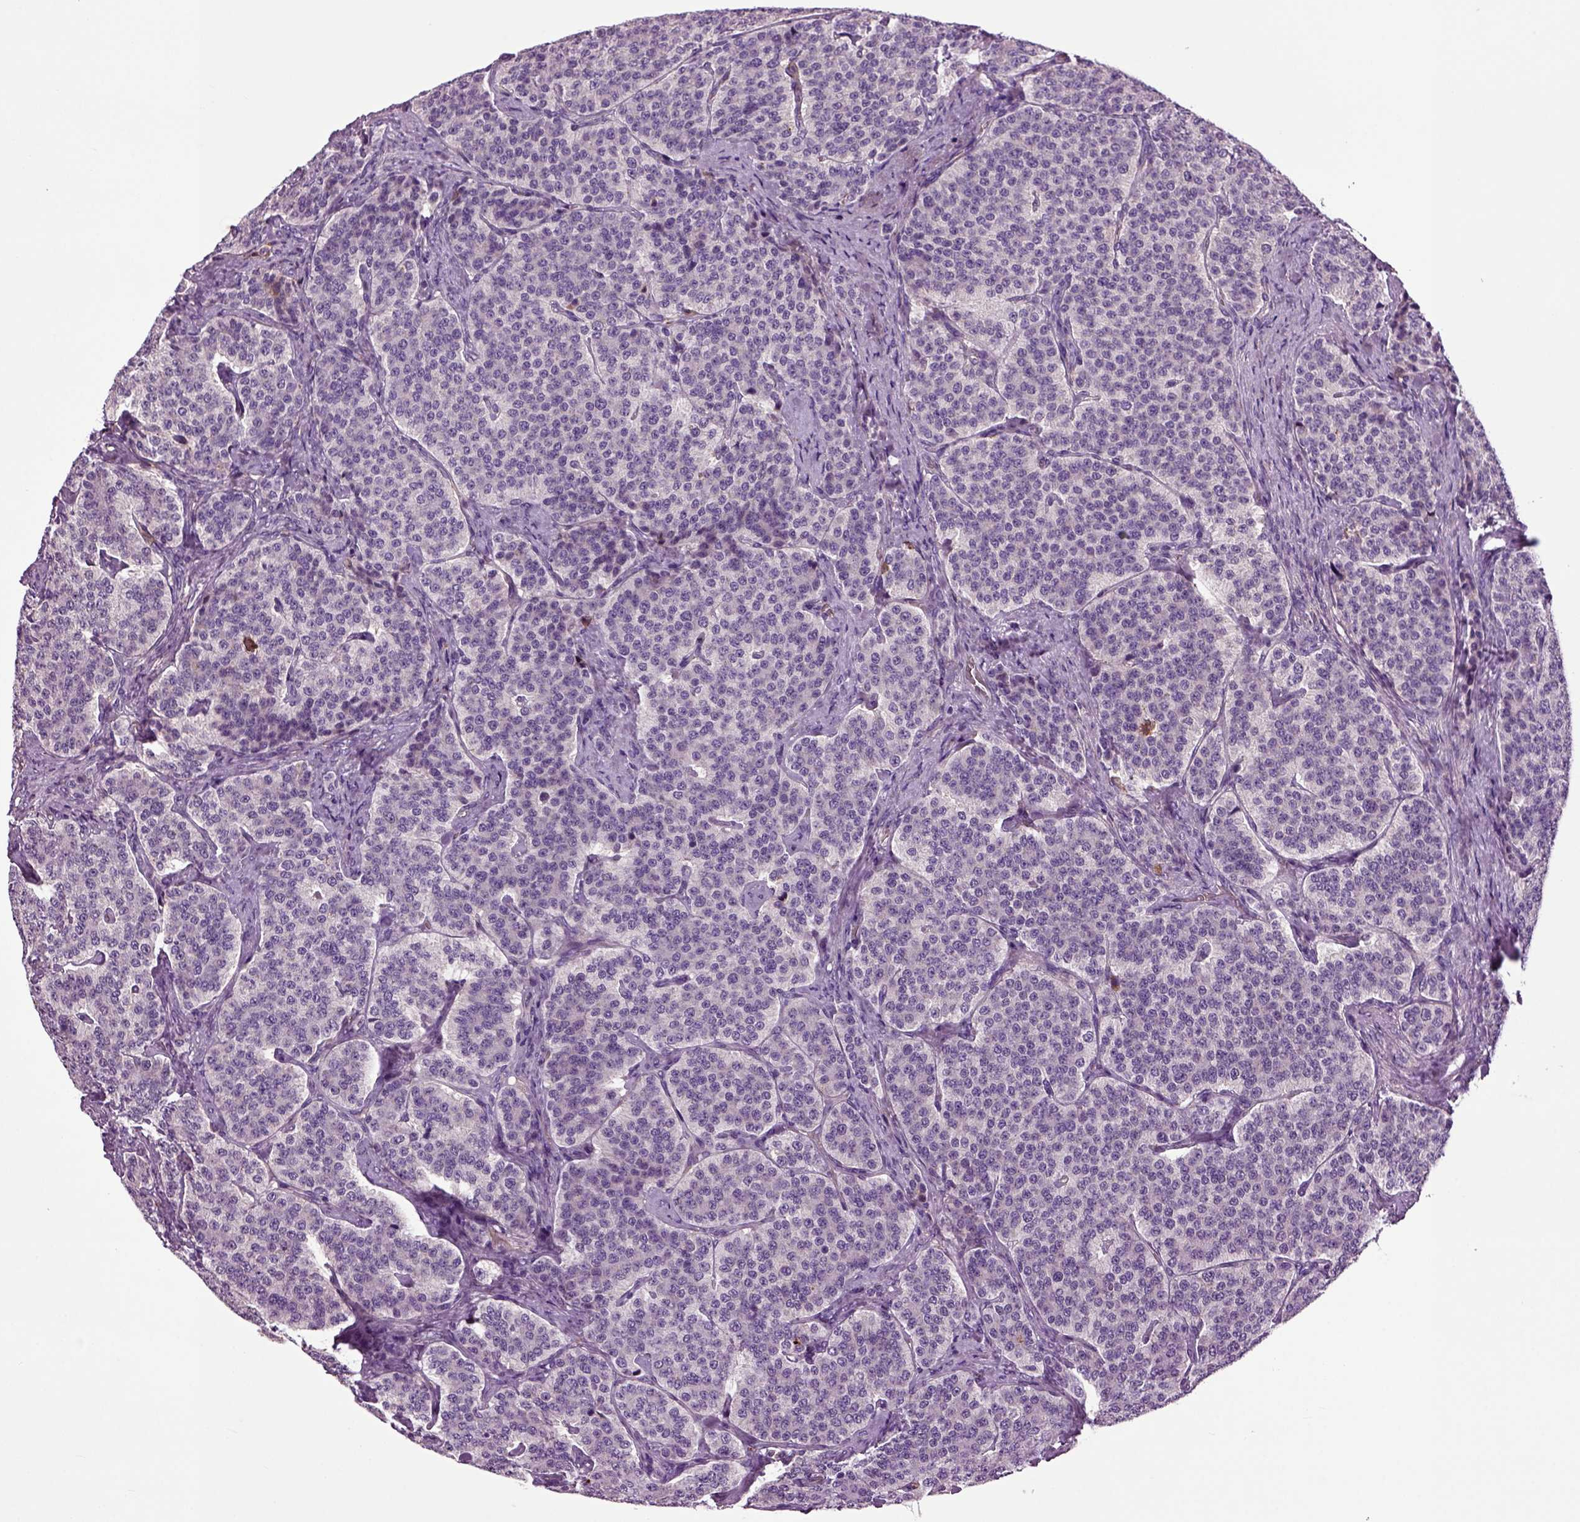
{"staining": {"intensity": "negative", "quantity": "none", "location": "none"}, "tissue": "carcinoid", "cell_type": "Tumor cells", "image_type": "cancer", "snomed": [{"axis": "morphology", "description": "Carcinoid, malignant, NOS"}, {"axis": "topography", "description": "Small intestine"}], "caption": "Micrograph shows no significant protein staining in tumor cells of carcinoid.", "gene": "SPON1", "patient": {"sex": "female", "age": 58}}